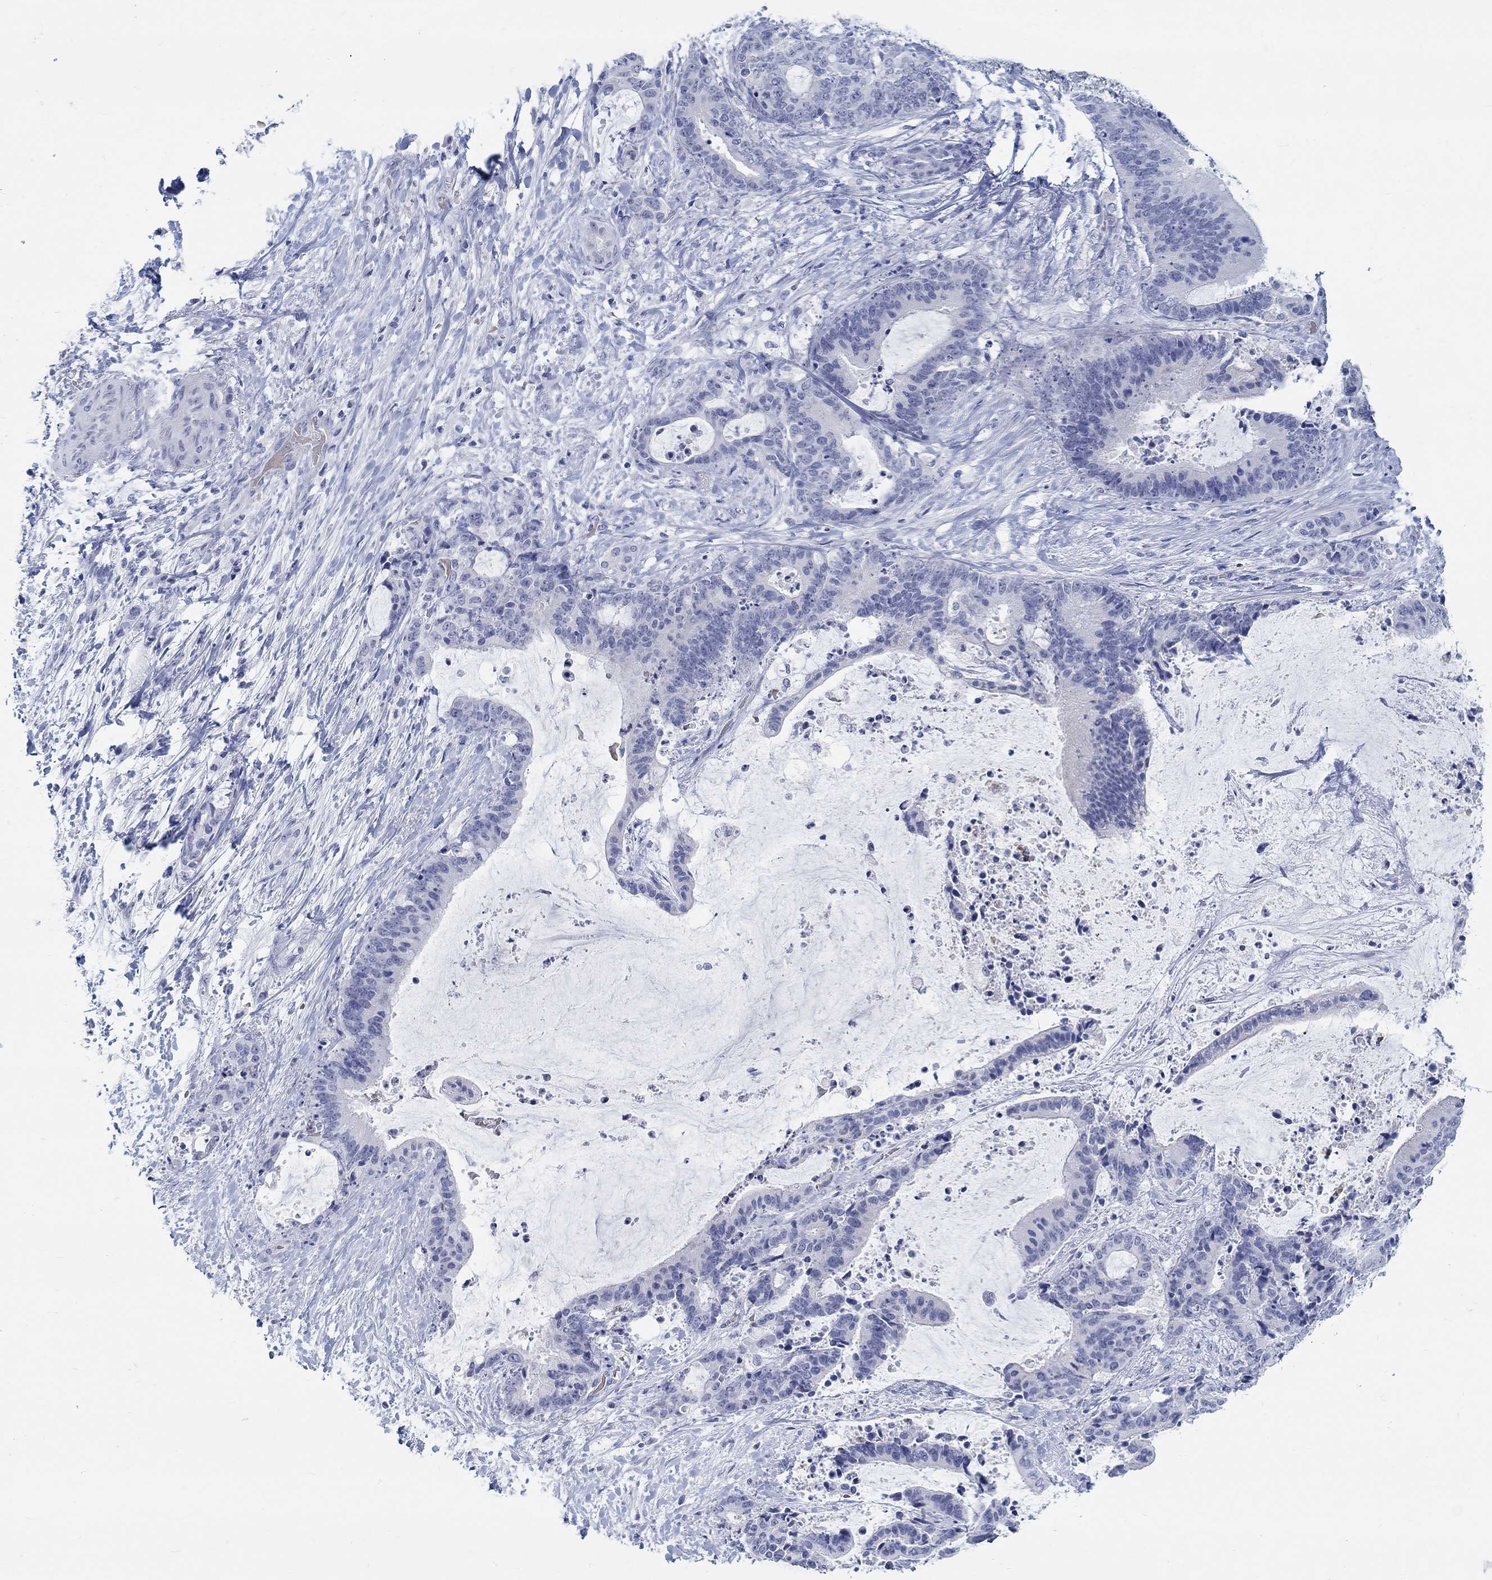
{"staining": {"intensity": "negative", "quantity": "none", "location": "none"}, "tissue": "liver cancer", "cell_type": "Tumor cells", "image_type": "cancer", "snomed": [{"axis": "morphology", "description": "Cholangiocarcinoma"}, {"axis": "topography", "description": "Liver"}], "caption": "Histopathology image shows no protein staining in tumor cells of liver cholangiocarcinoma tissue.", "gene": "GRIA3", "patient": {"sex": "female", "age": 73}}